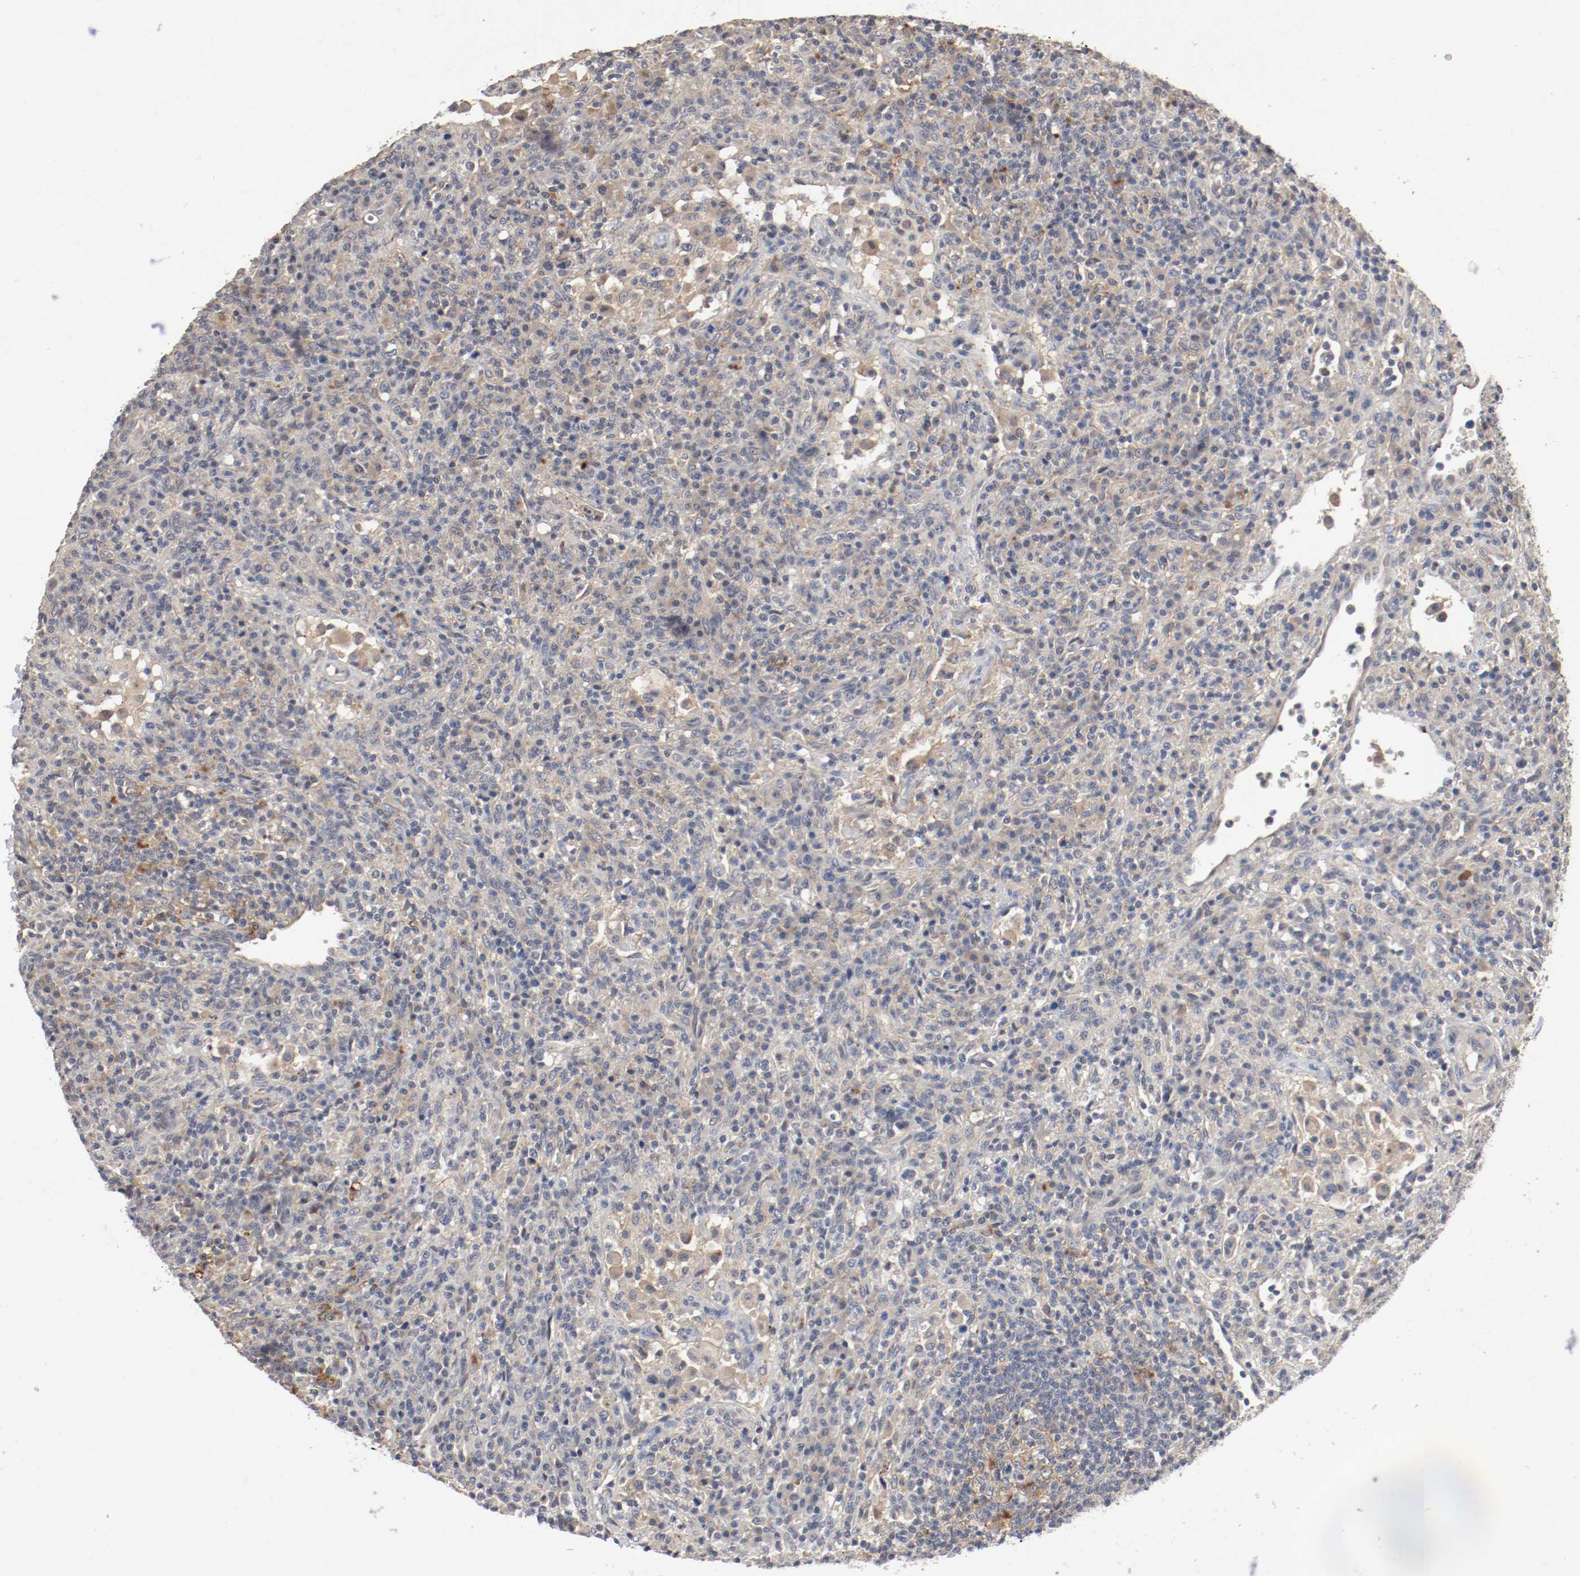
{"staining": {"intensity": "weak", "quantity": "25%-75%", "location": "cytoplasmic/membranous"}, "tissue": "lymphoma", "cell_type": "Tumor cells", "image_type": "cancer", "snomed": [{"axis": "morphology", "description": "Hodgkin's disease, NOS"}, {"axis": "topography", "description": "Lymph node"}], "caption": "IHC photomicrograph of neoplastic tissue: human Hodgkin's disease stained using immunohistochemistry displays low levels of weak protein expression localized specifically in the cytoplasmic/membranous of tumor cells, appearing as a cytoplasmic/membranous brown color.", "gene": "REN", "patient": {"sex": "male", "age": 65}}